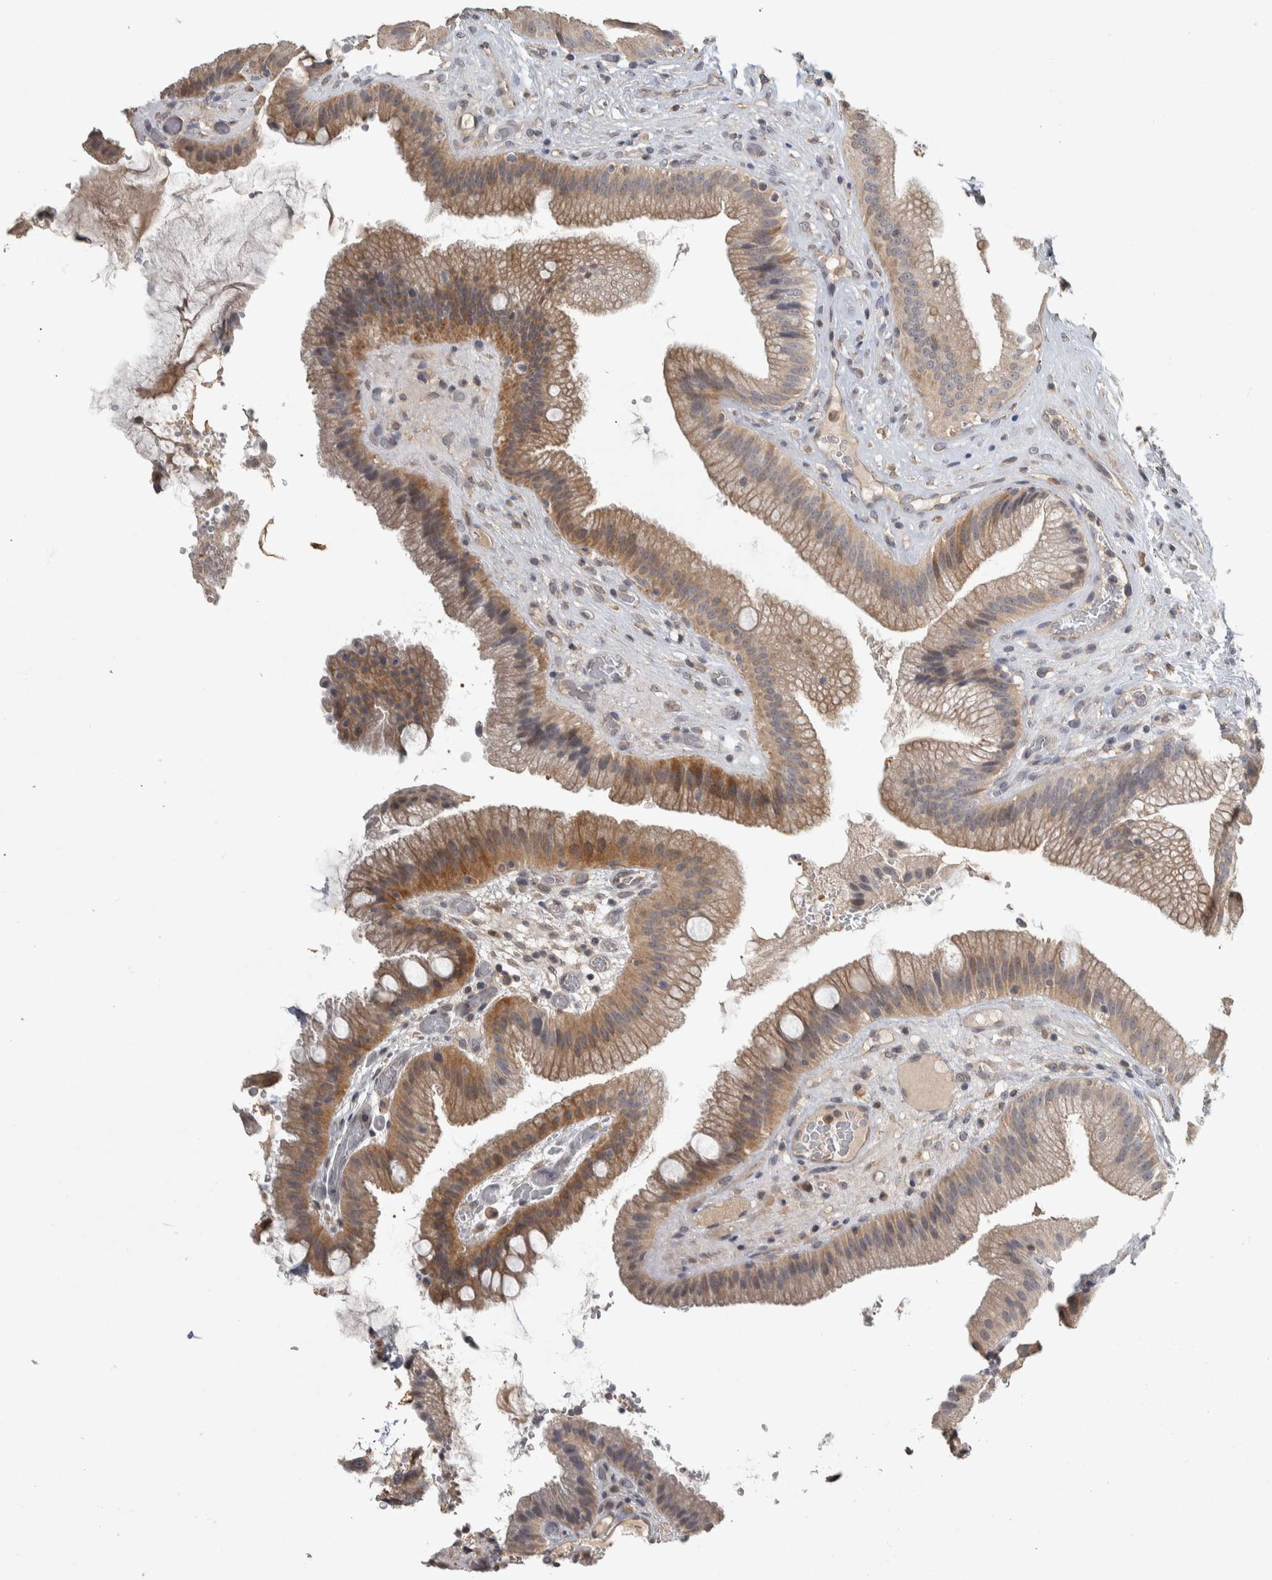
{"staining": {"intensity": "moderate", "quantity": "25%-75%", "location": "cytoplasmic/membranous"}, "tissue": "gallbladder", "cell_type": "Glandular cells", "image_type": "normal", "snomed": [{"axis": "morphology", "description": "Normal tissue, NOS"}, {"axis": "topography", "description": "Gallbladder"}], "caption": "High-magnification brightfield microscopy of unremarkable gallbladder stained with DAB (brown) and counterstained with hematoxylin (blue). glandular cells exhibit moderate cytoplasmic/membranous staining is present in about25%-75% of cells. (DAB = brown stain, brightfield microscopy at high magnification).", "gene": "EIF3H", "patient": {"sex": "male", "age": 49}}